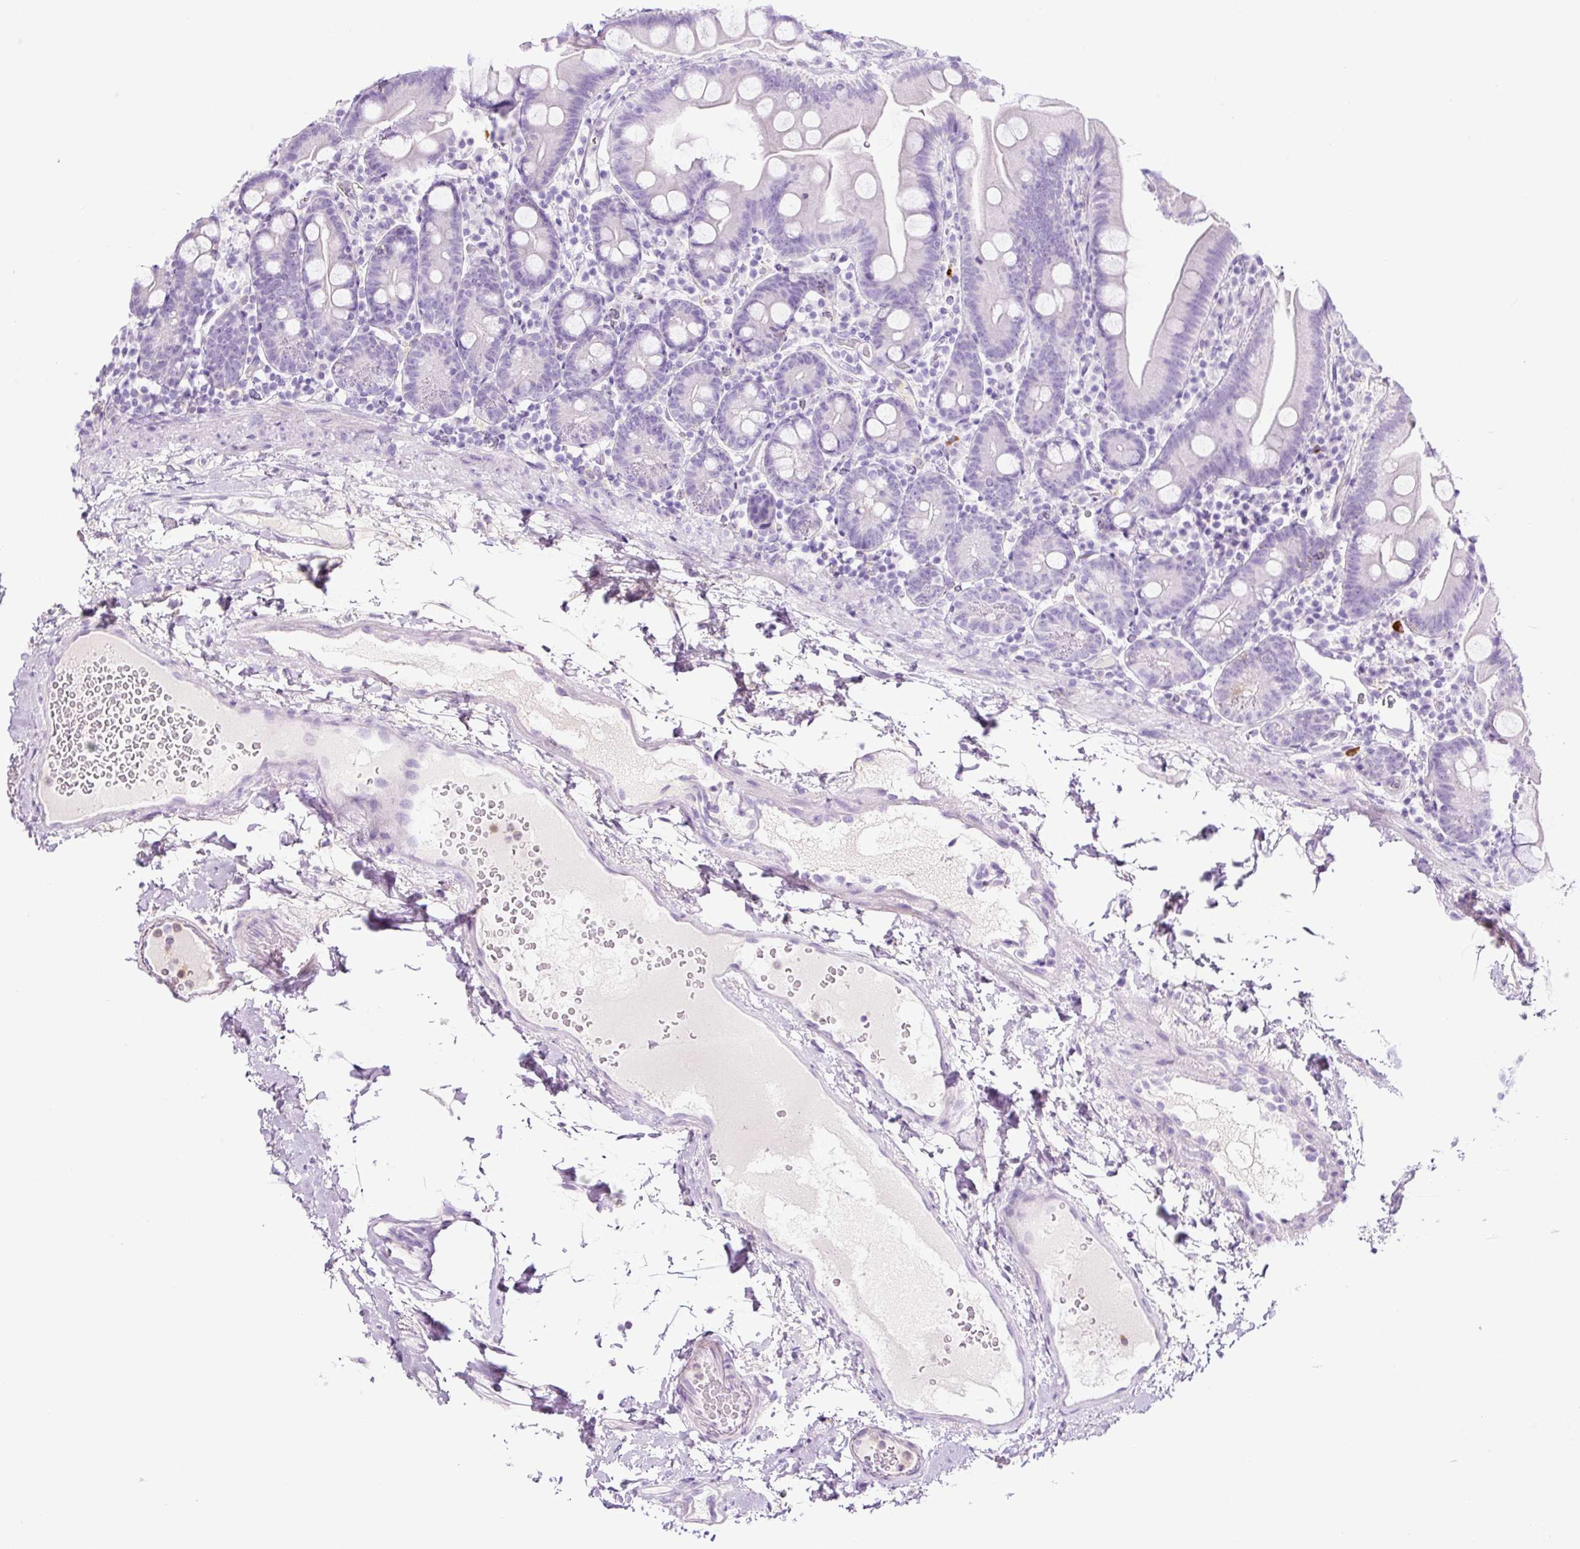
{"staining": {"intensity": "negative", "quantity": "none", "location": "none"}, "tissue": "small intestine", "cell_type": "Glandular cells", "image_type": "normal", "snomed": [{"axis": "morphology", "description": "Normal tissue, NOS"}, {"axis": "topography", "description": "Small intestine"}], "caption": "The image shows no staining of glandular cells in benign small intestine. (DAB IHC, high magnification).", "gene": "RNF212B", "patient": {"sex": "female", "age": 68}}